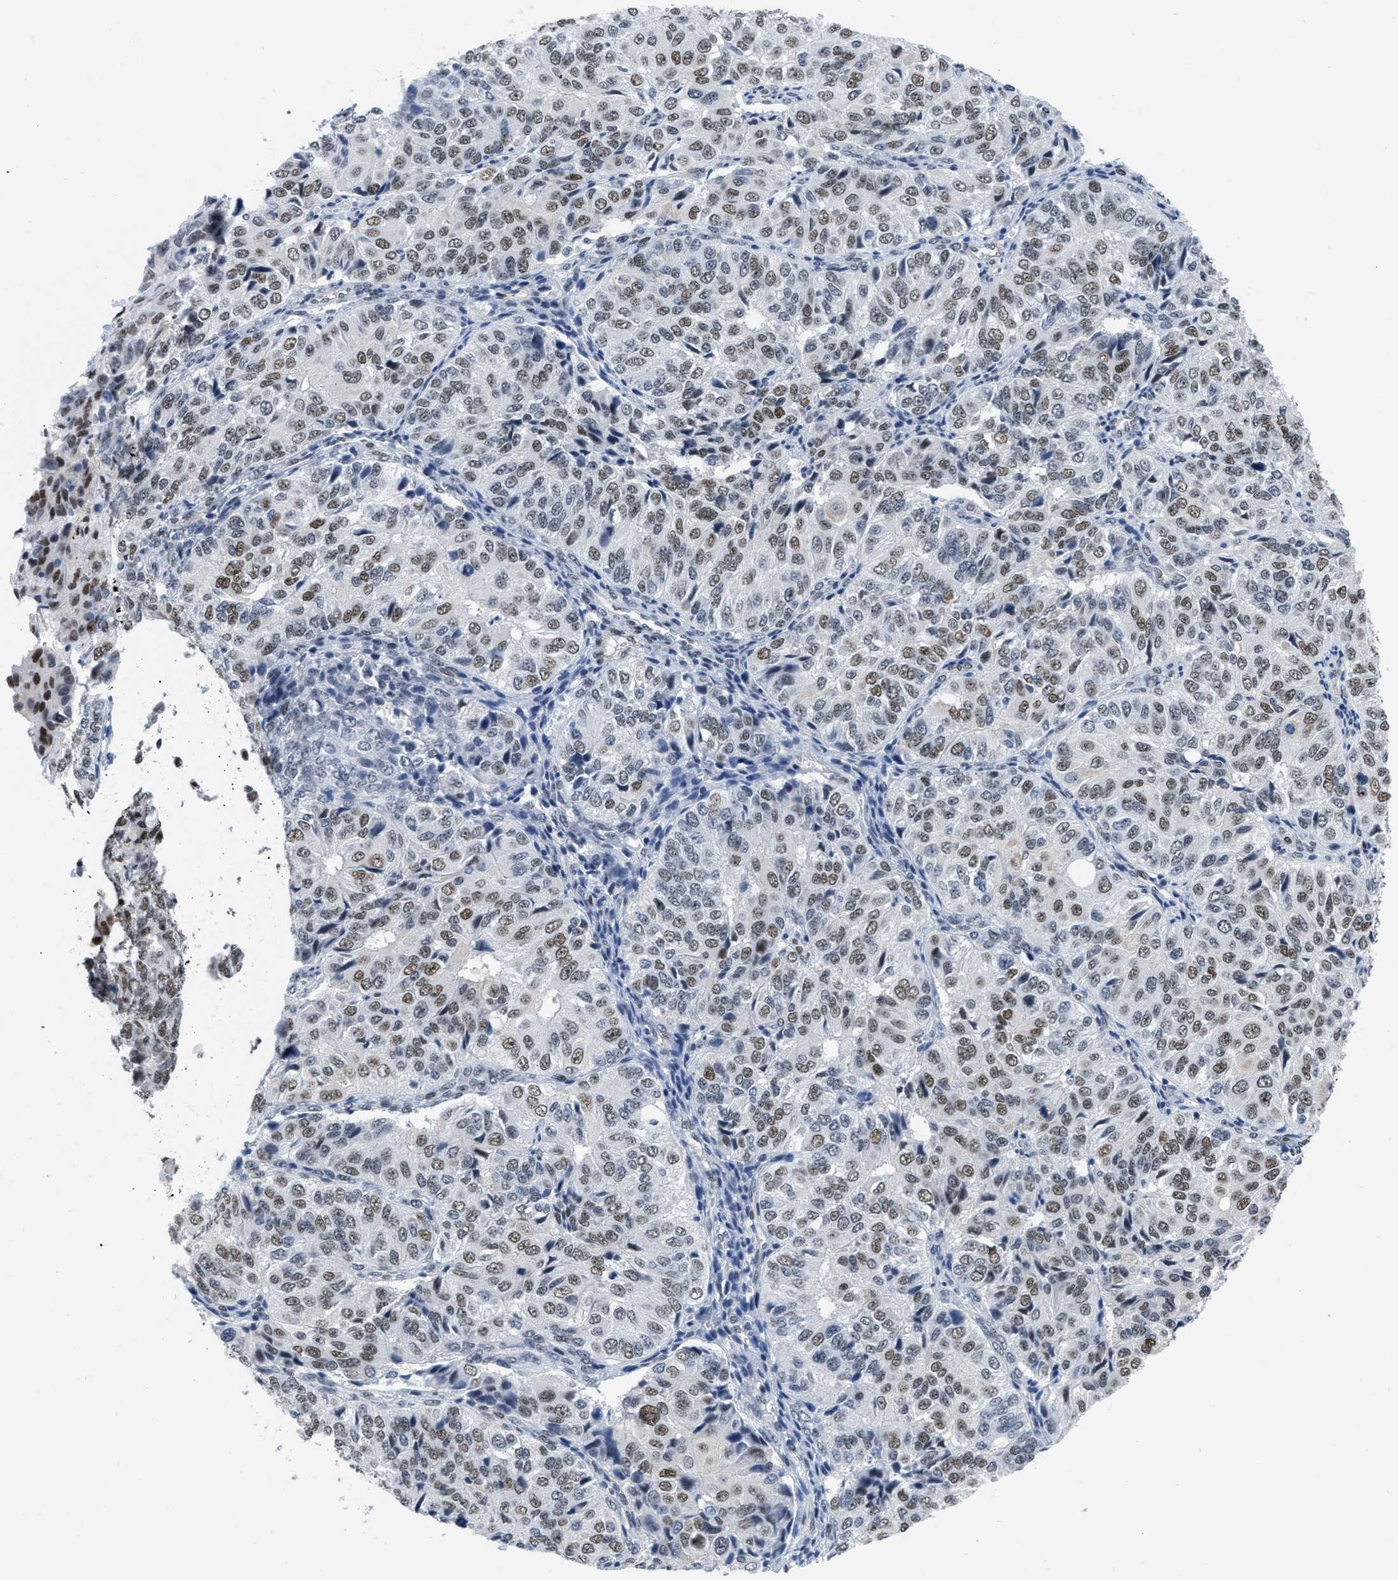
{"staining": {"intensity": "weak", "quantity": ">75%", "location": "nuclear"}, "tissue": "ovarian cancer", "cell_type": "Tumor cells", "image_type": "cancer", "snomed": [{"axis": "morphology", "description": "Carcinoma, endometroid"}, {"axis": "topography", "description": "Ovary"}], "caption": "A photomicrograph of human endometroid carcinoma (ovarian) stained for a protein shows weak nuclear brown staining in tumor cells.", "gene": "MIER1", "patient": {"sex": "female", "age": 51}}